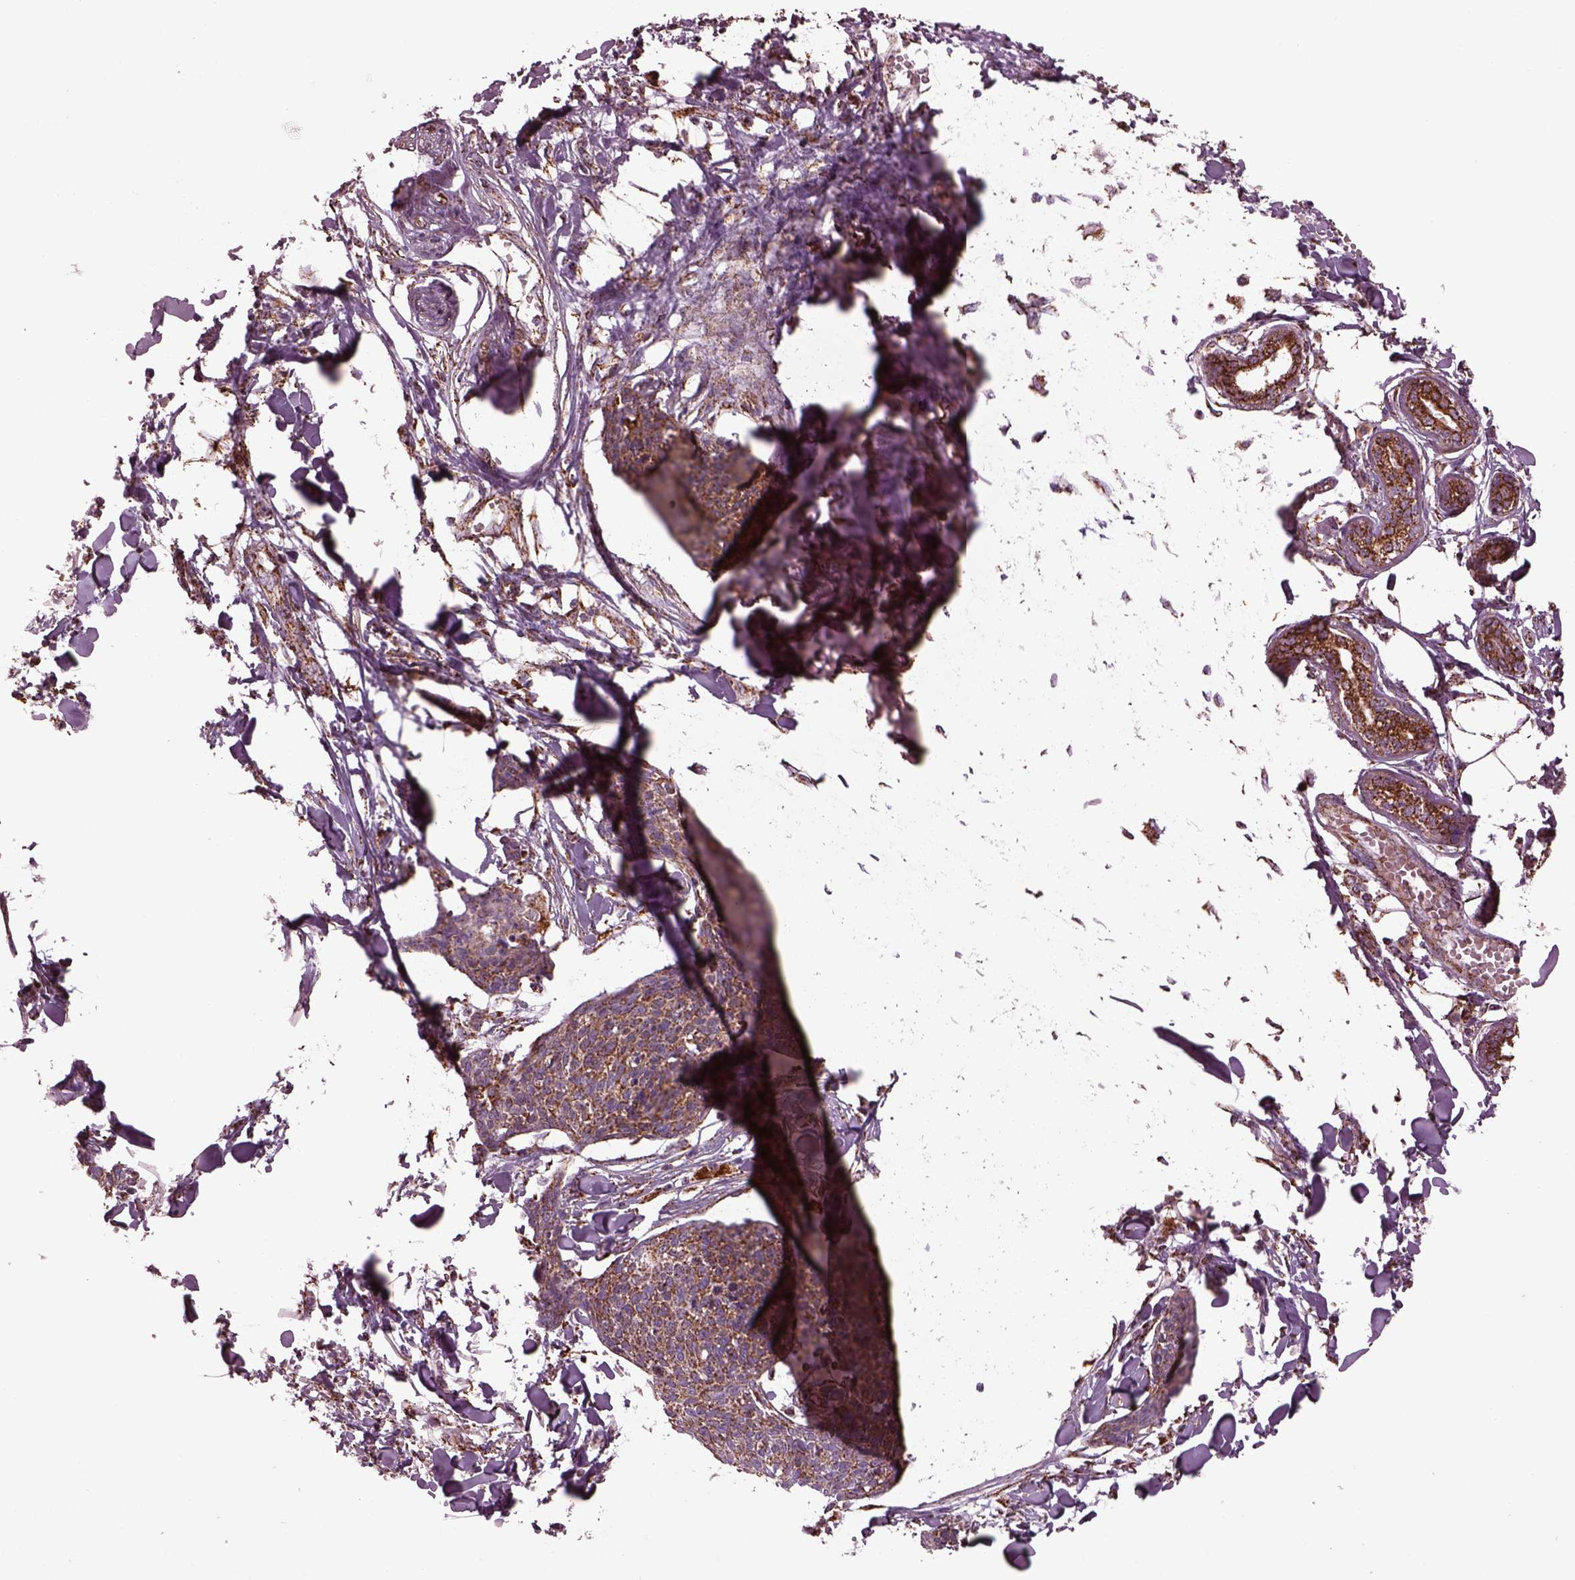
{"staining": {"intensity": "weak", "quantity": "25%-75%", "location": "cytoplasmic/membranous"}, "tissue": "skin cancer", "cell_type": "Tumor cells", "image_type": "cancer", "snomed": [{"axis": "morphology", "description": "Squamous cell carcinoma, NOS"}, {"axis": "topography", "description": "Skin"}, {"axis": "topography", "description": "Vulva"}], "caption": "An immunohistochemistry (IHC) histopathology image of neoplastic tissue is shown. Protein staining in brown highlights weak cytoplasmic/membranous positivity in skin cancer (squamous cell carcinoma) within tumor cells. Nuclei are stained in blue.", "gene": "TMEM254", "patient": {"sex": "female", "age": 75}}